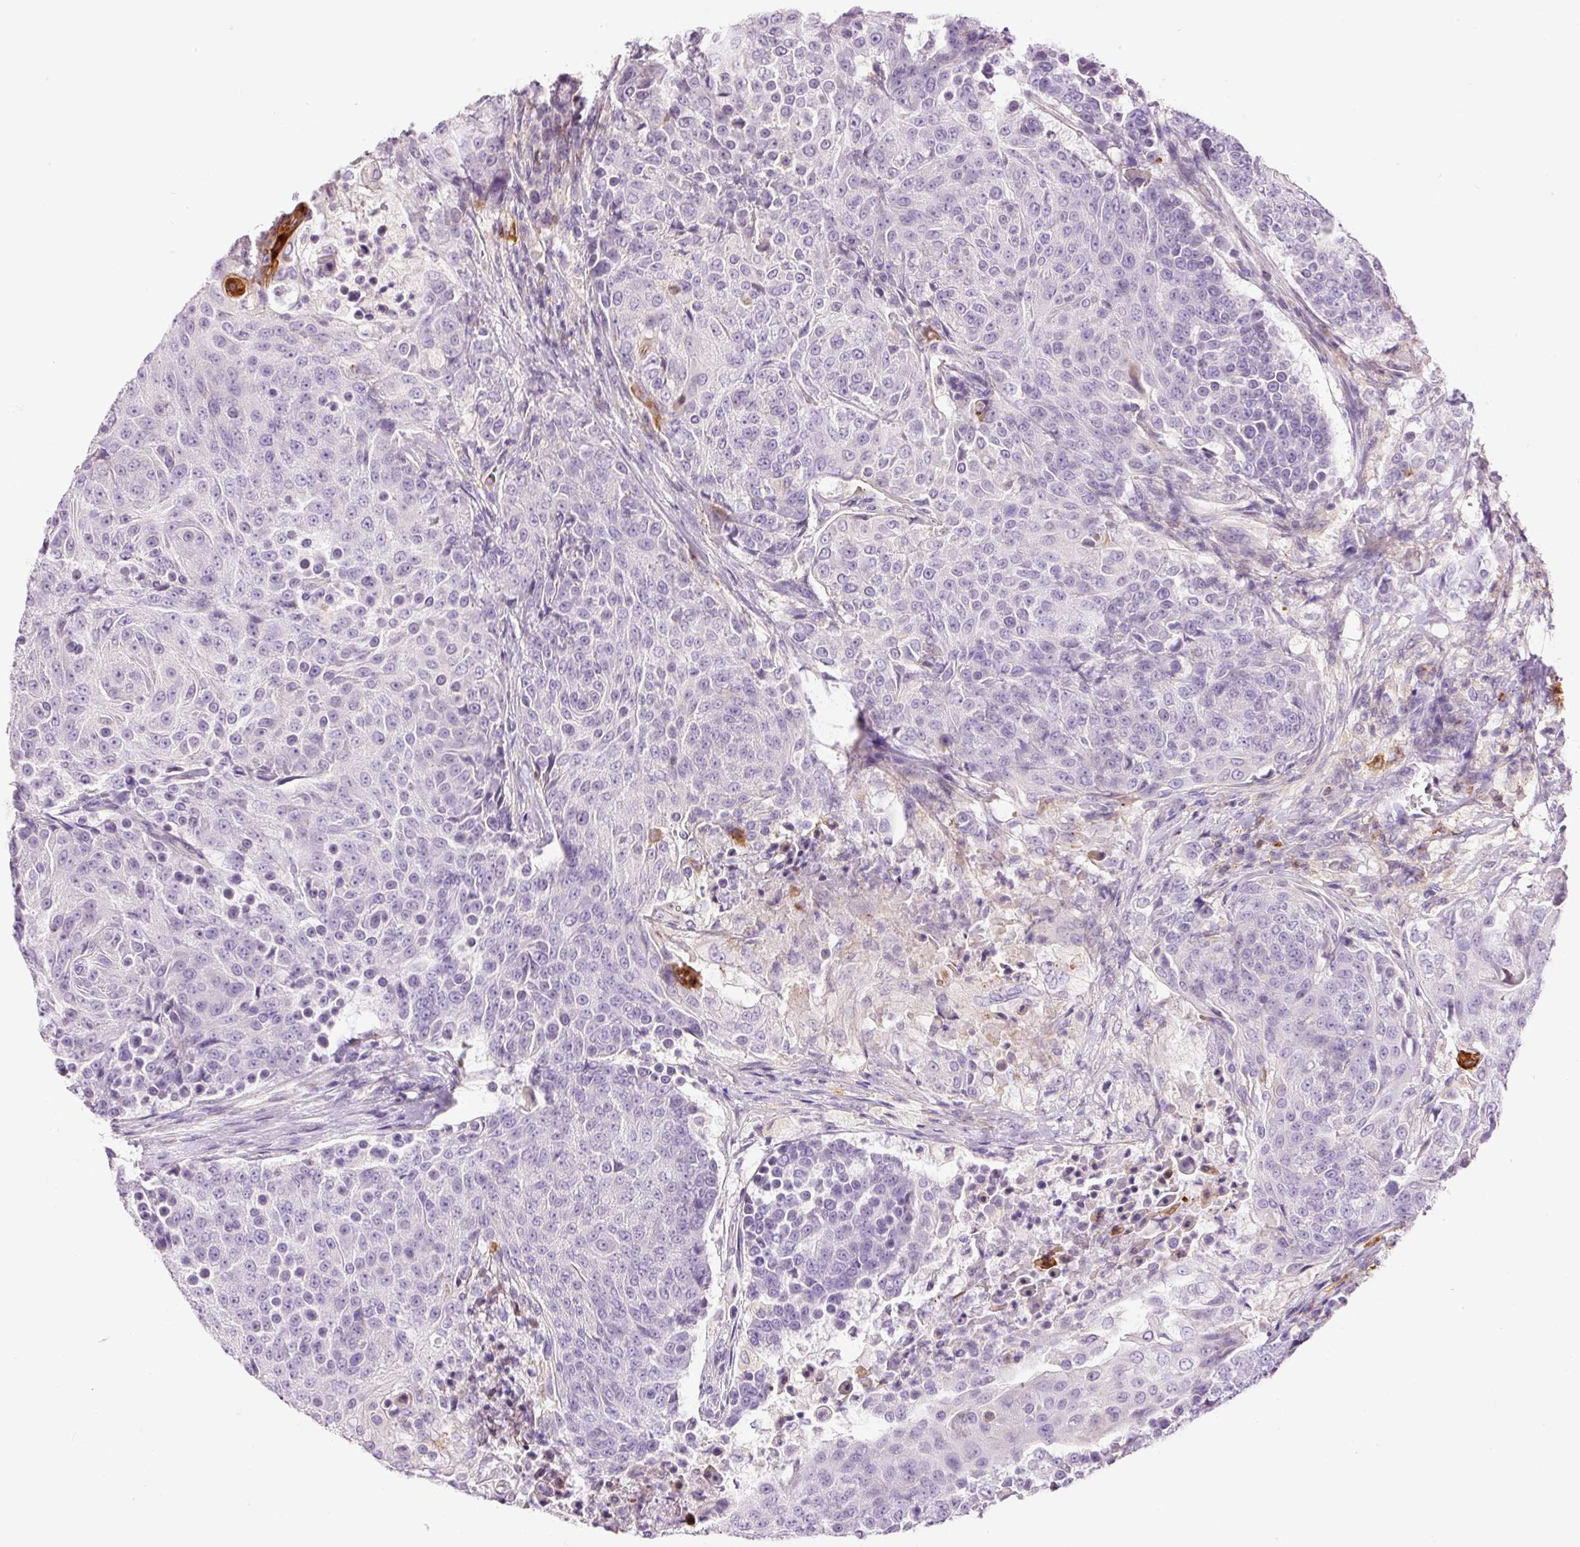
{"staining": {"intensity": "negative", "quantity": "none", "location": "none"}, "tissue": "urothelial cancer", "cell_type": "Tumor cells", "image_type": "cancer", "snomed": [{"axis": "morphology", "description": "Urothelial carcinoma, High grade"}, {"axis": "topography", "description": "Urinary bladder"}], "caption": "Tumor cells are negative for brown protein staining in urothelial carcinoma (high-grade).", "gene": "DOK6", "patient": {"sex": "female", "age": 63}}